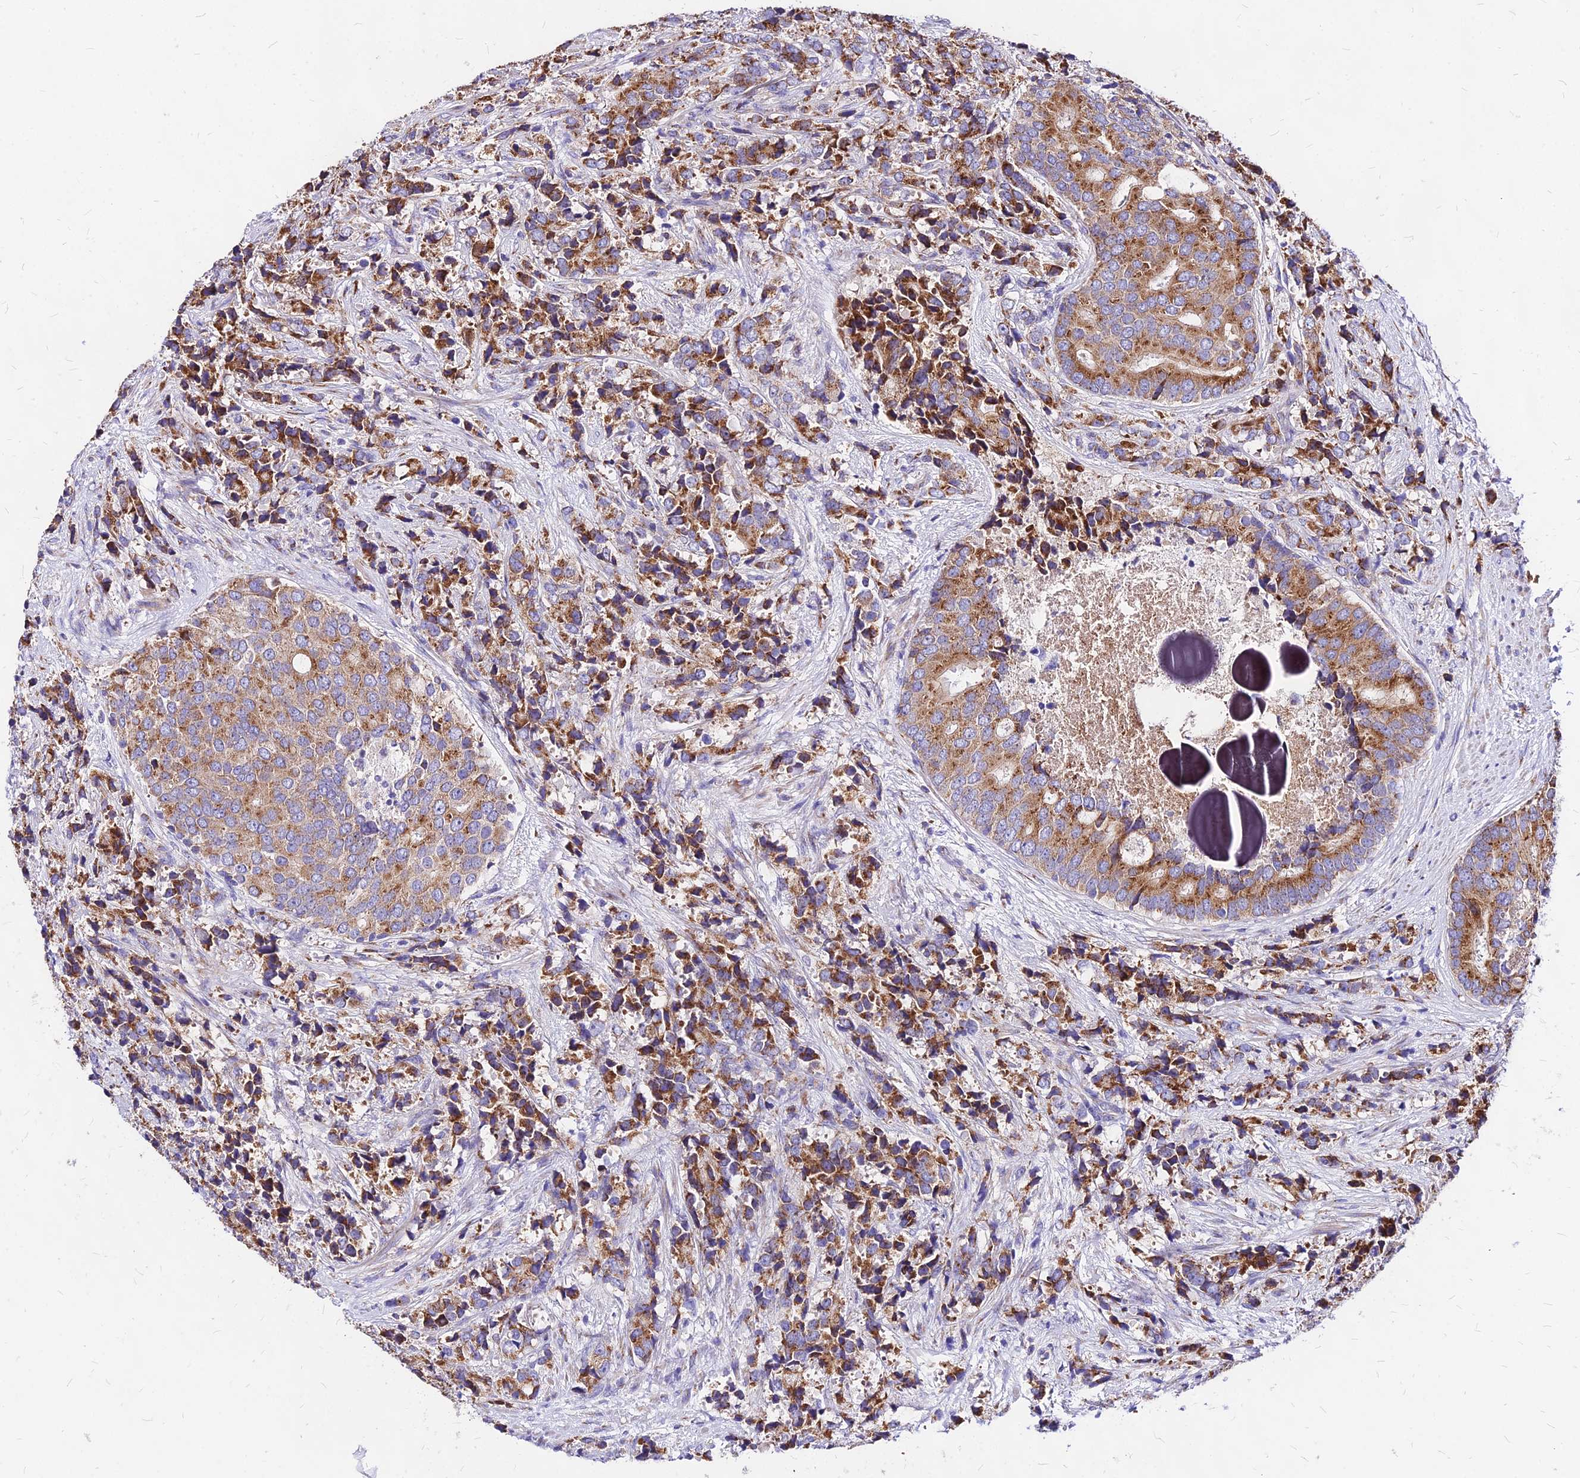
{"staining": {"intensity": "moderate", "quantity": ">75%", "location": "cytoplasmic/membranous"}, "tissue": "prostate cancer", "cell_type": "Tumor cells", "image_type": "cancer", "snomed": [{"axis": "morphology", "description": "Adenocarcinoma, High grade"}, {"axis": "topography", "description": "Prostate"}], "caption": "Tumor cells show medium levels of moderate cytoplasmic/membranous positivity in approximately >75% of cells in human prostate cancer.", "gene": "MRPL3", "patient": {"sex": "male", "age": 62}}